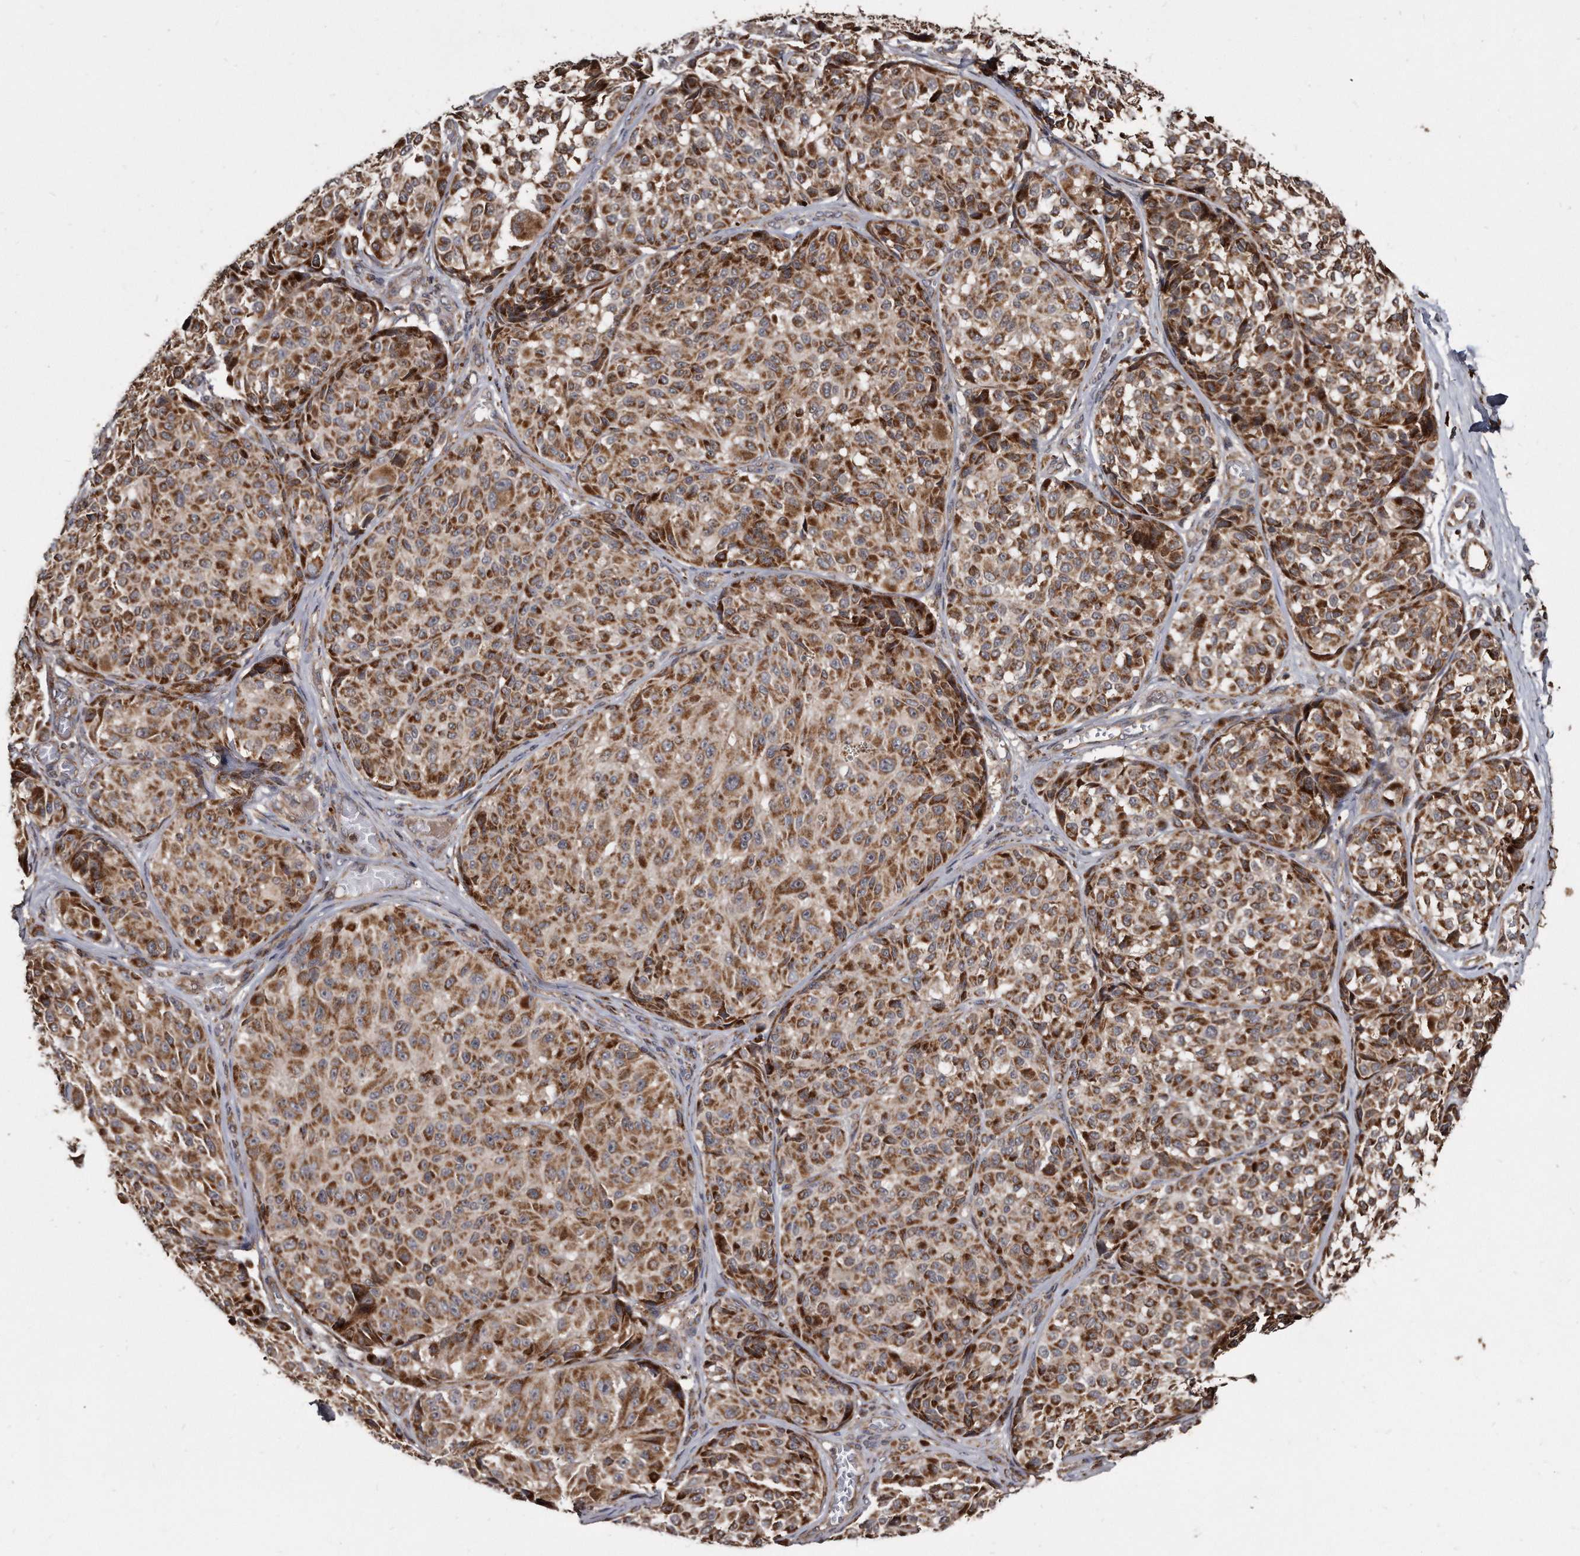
{"staining": {"intensity": "moderate", "quantity": ">75%", "location": "cytoplasmic/membranous"}, "tissue": "melanoma", "cell_type": "Tumor cells", "image_type": "cancer", "snomed": [{"axis": "morphology", "description": "Malignant melanoma, NOS"}, {"axis": "topography", "description": "Skin"}], "caption": "Human malignant melanoma stained for a protein (brown) shows moderate cytoplasmic/membranous positive positivity in approximately >75% of tumor cells.", "gene": "FAM136A", "patient": {"sex": "male", "age": 83}}